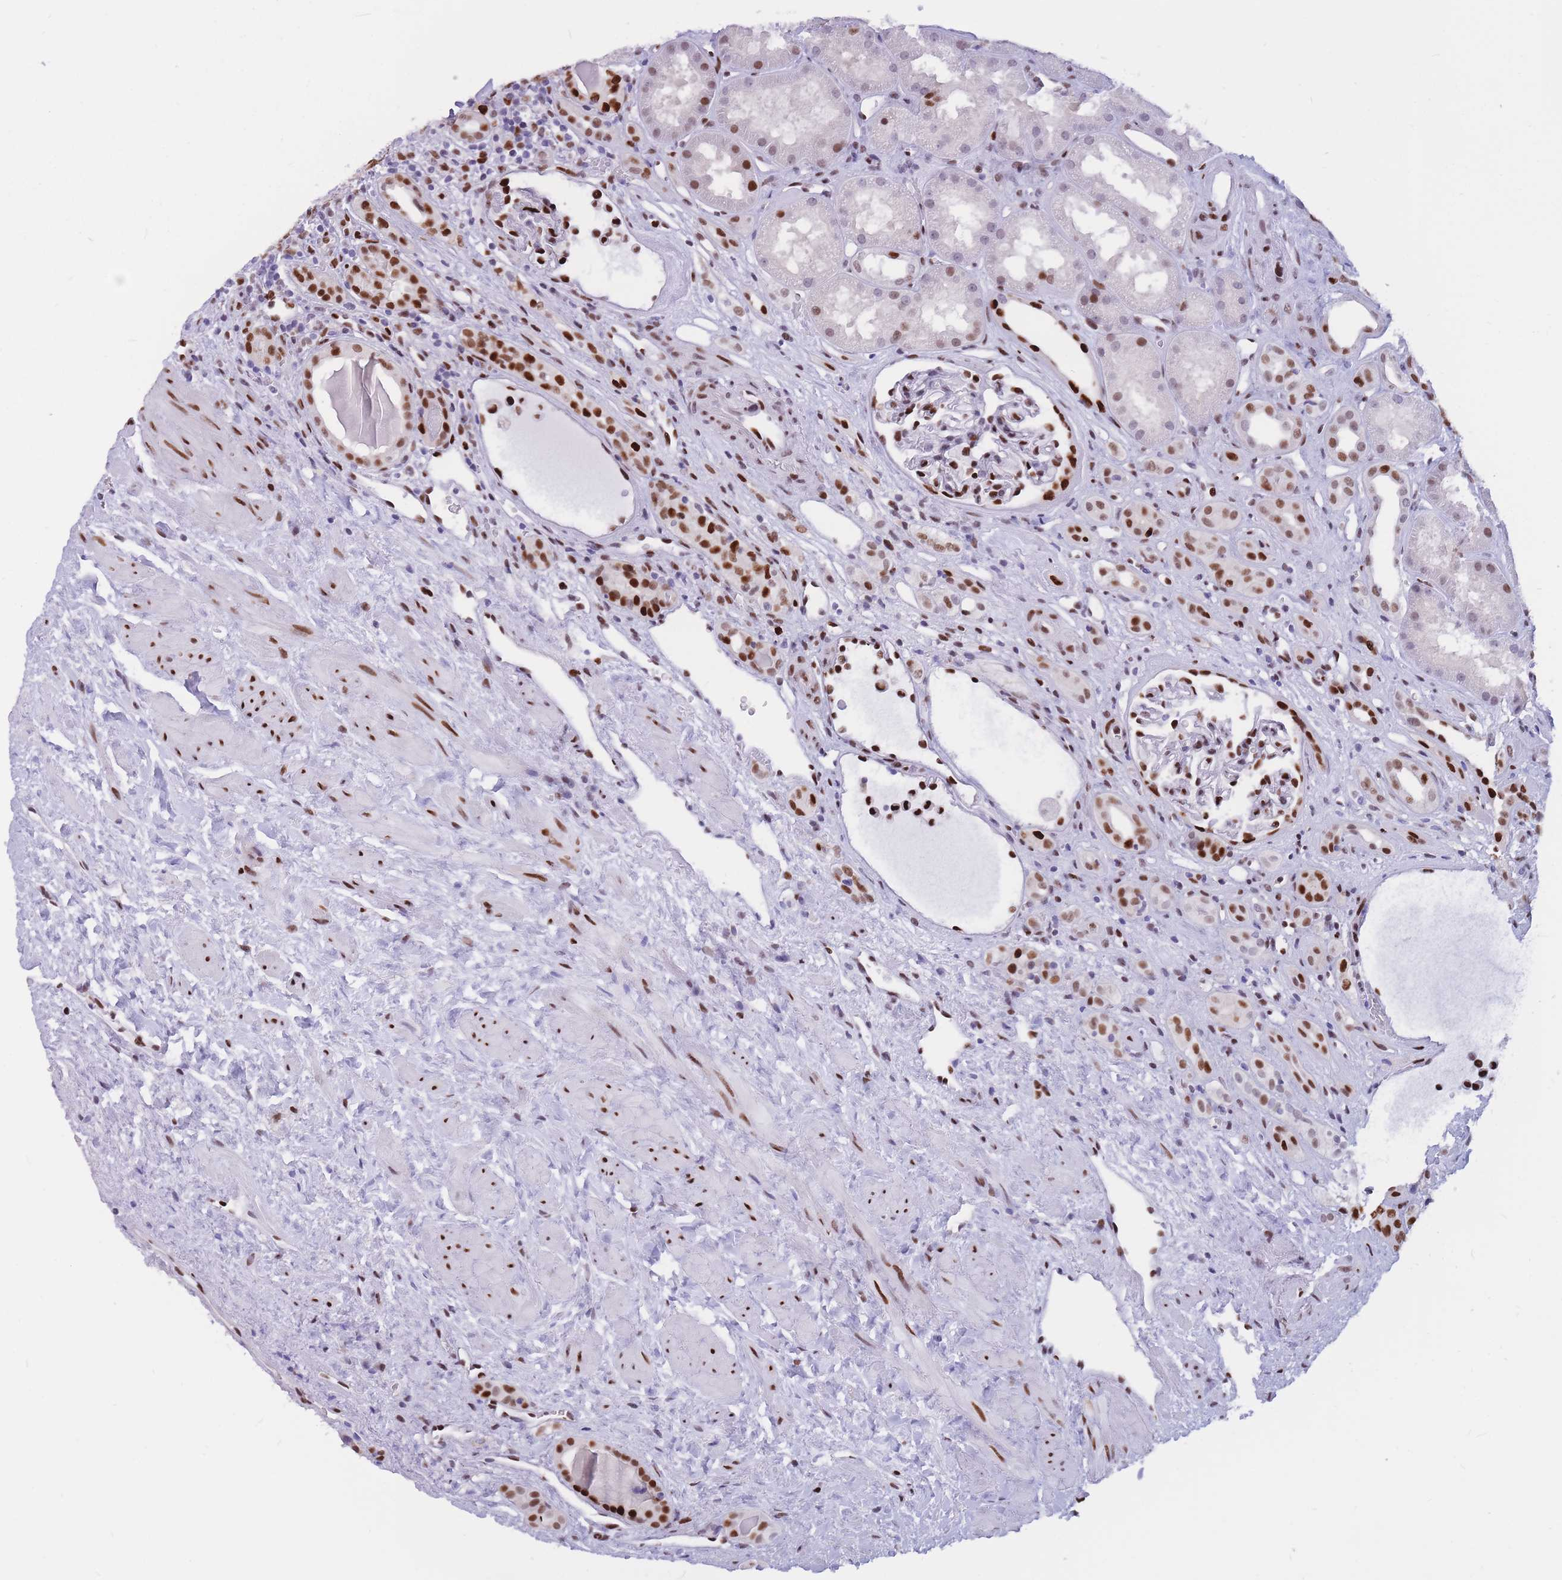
{"staining": {"intensity": "strong", "quantity": ">75%", "location": "nuclear"}, "tissue": "kidney", "cell_type": "Cells in glomeruli", "image_type": "normal", "snomed": [{"axis": "morphology", "description": "Normal tissue, NOS"}, {"axis": "topography", "description": "Kidney"}], "caption": "High-power microscopy captured an immunohistochemistry photomicrograph of normal kidney, revealing strong nuclear staining in about >75% of cells in glomeruli. The staining is performed using DAB (3,3'-diaminobenzidine) brown chromogen to label protein expression. The nuclei are counter-stained blue using hematoxylin.", "gene": "NASP", "patient": {"sex": "male", "age": 61}}